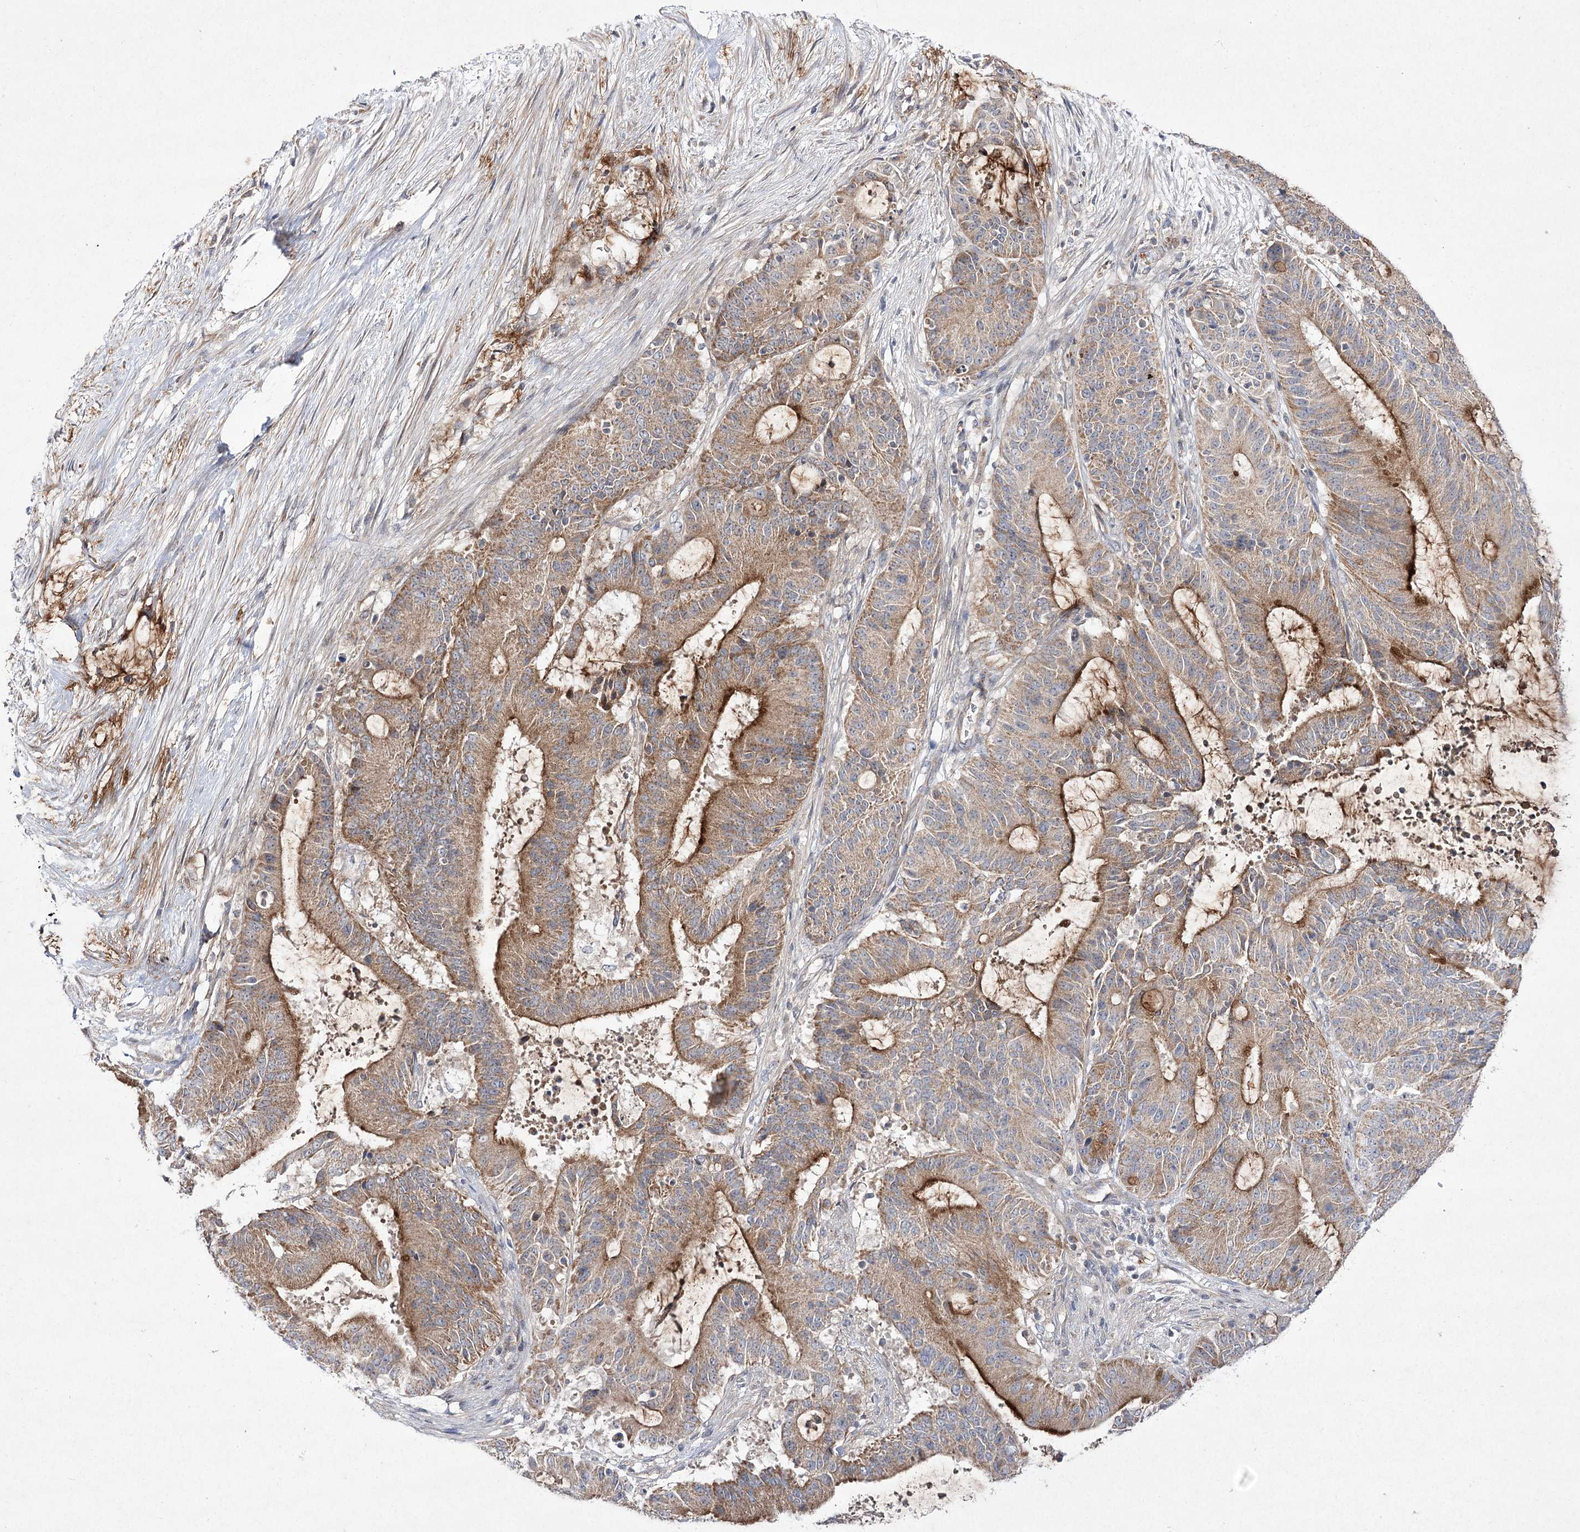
{"staining": {"intensity": "strong", "quantity": "25%-75%", "location": "cytoplasmic/membranous"}, "tissue": "liver cancer", "cell_type": "Tumor cells", "image_type": "cancer", "snomed": [{"axis": "morphology", "description": "Normal tissue, NOS"}, {"axis": "morphology", "description": "Cholangiocarcinoma"}, {"axis": "topography", "description": "Liver"}, {"axis": "topography", "description": "Peripheral nerve tissue"}], "caption": "A photomicrograph of human liver cancer (cholangiocarcinoma) stained for a protein shows strong cytoplasmic/membranous brown staining in tumor cells.", "gene": "FANCL", "patient": {"sex": "female", "age": 73}}